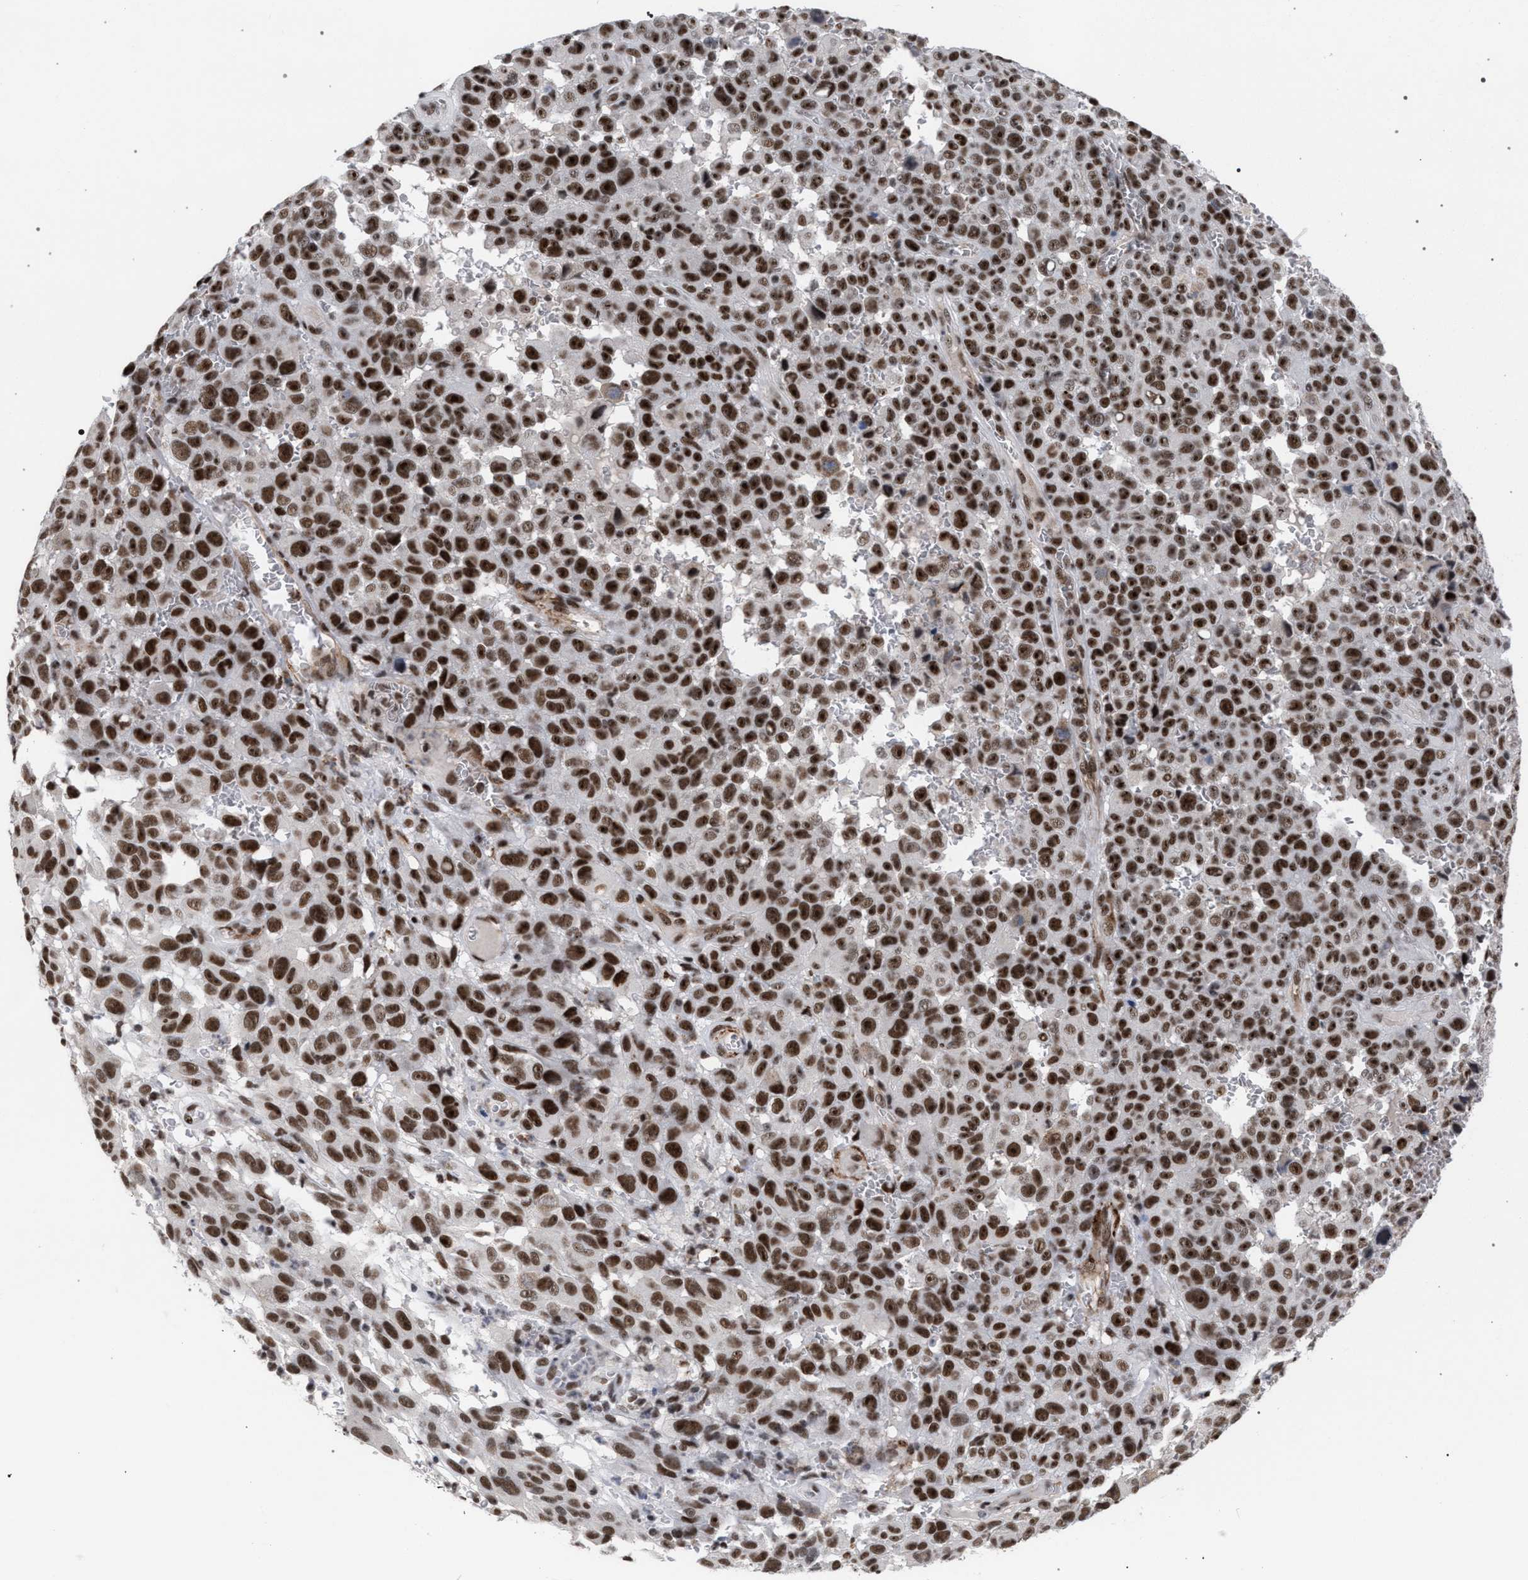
{"staining": {"intensity": "strong", "quantity": ">75%", "location": "nuclear"}, "tissue": "melanoma", "cell_type": "Tumor cells", "image_type": "cancer", "snomed": [{"axis": "morphology", "description": "Malignant melanoma, NOS"}, {"axis": "topography", "description": "Skin"}], "caption": "The image displays staining of malignant melanoma, revealing strong nuclear protein positivity (brown color) within tumor cells.", "gene": "SCAF4", "patient": {"sex": "female", "age": 82}}